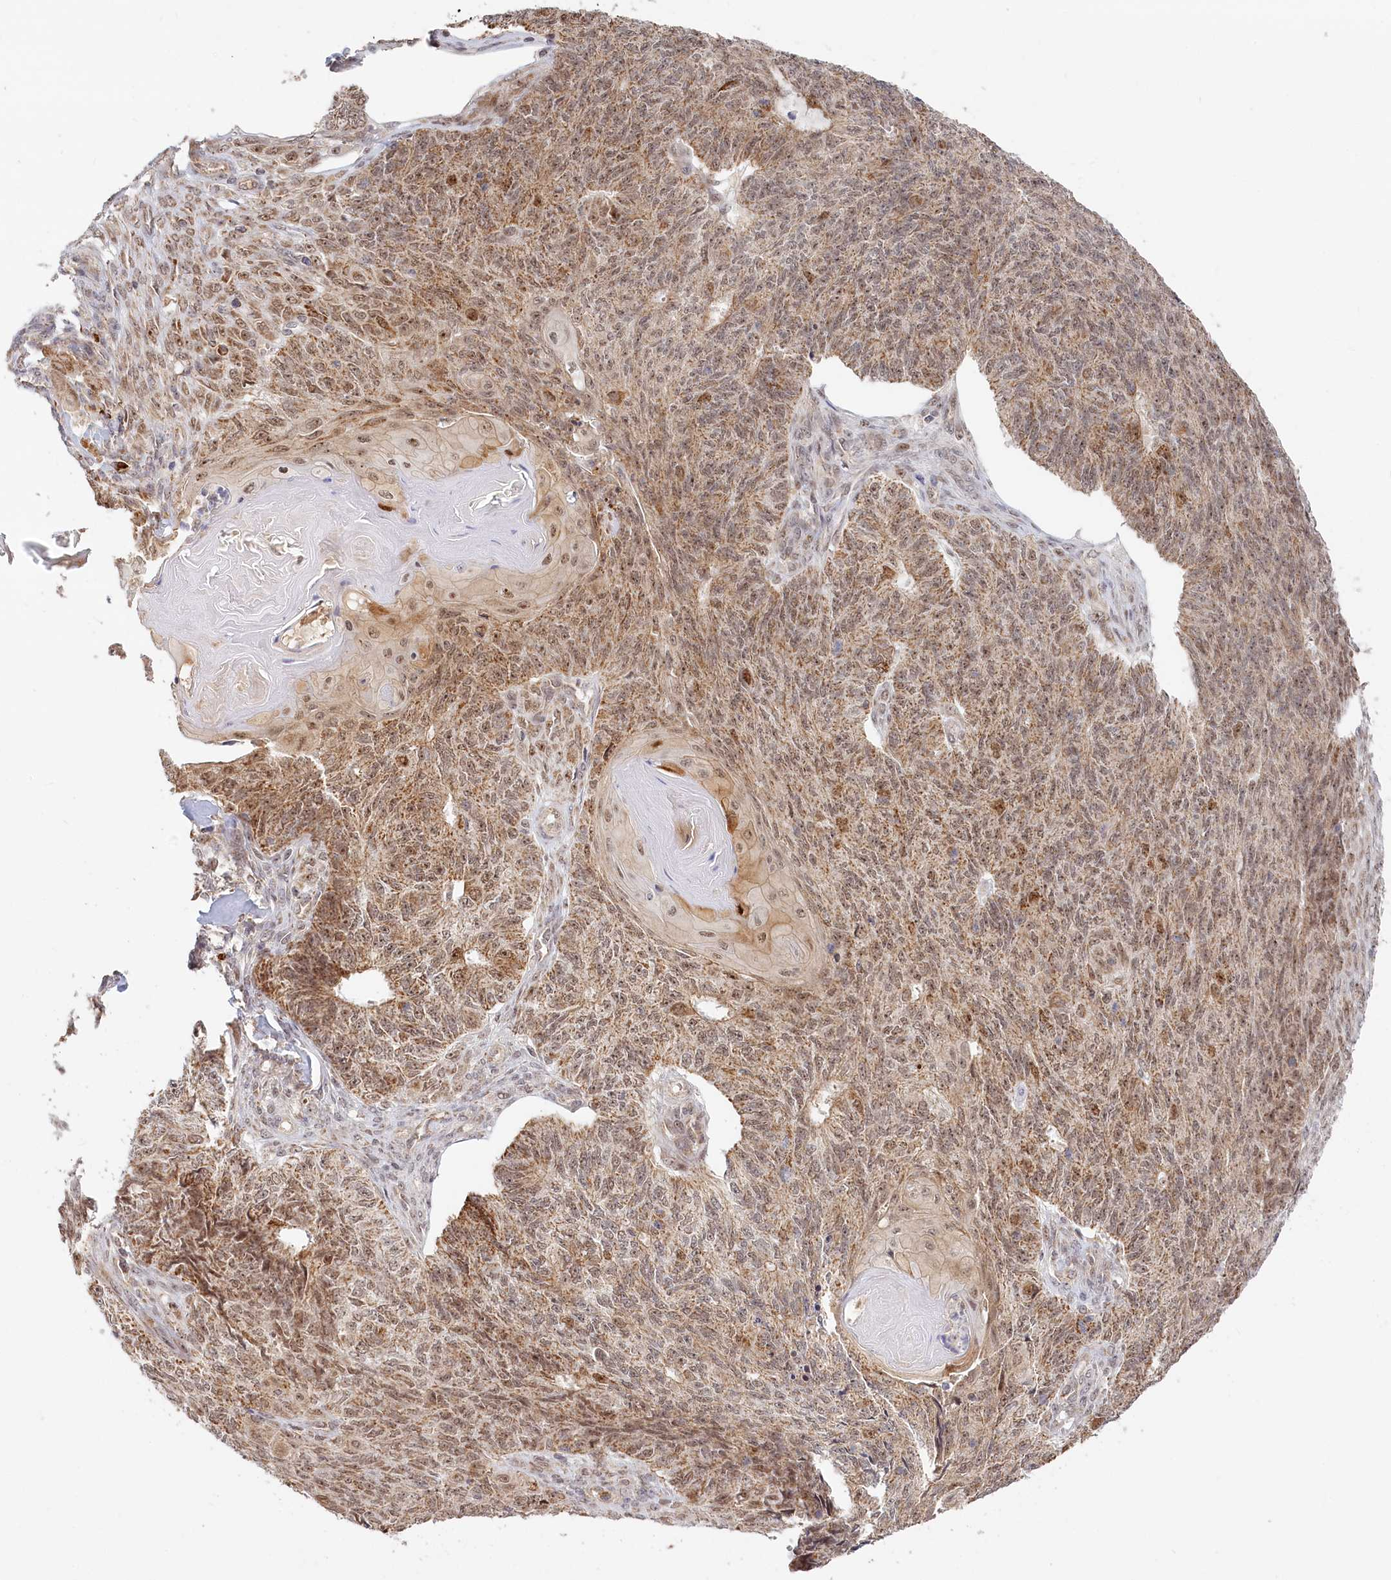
{"staining": {"intensity": "moderate", "quantity": ">75%", "location": "cytoplasmic/membranous,nuclear"}, "tissue": "endometrial cancer", "cell_type": "Tumor cells", "image_type": "cancer", "snomed": [{"axis": "morphology", "description": "Adenocarcinoma, NOS"}, {"axis": "topography", "description": "Endometrium"}], "caption": "This is a micrograph of immunohistochemistry staining of endometrial cancer (adenocarcinoma), which shows moderate staining in the cytoplasmic/membranous and nuclear of tumor cells.", "gene": "RTN4IP1", "patient": {"sex": "female", "age": 32}}